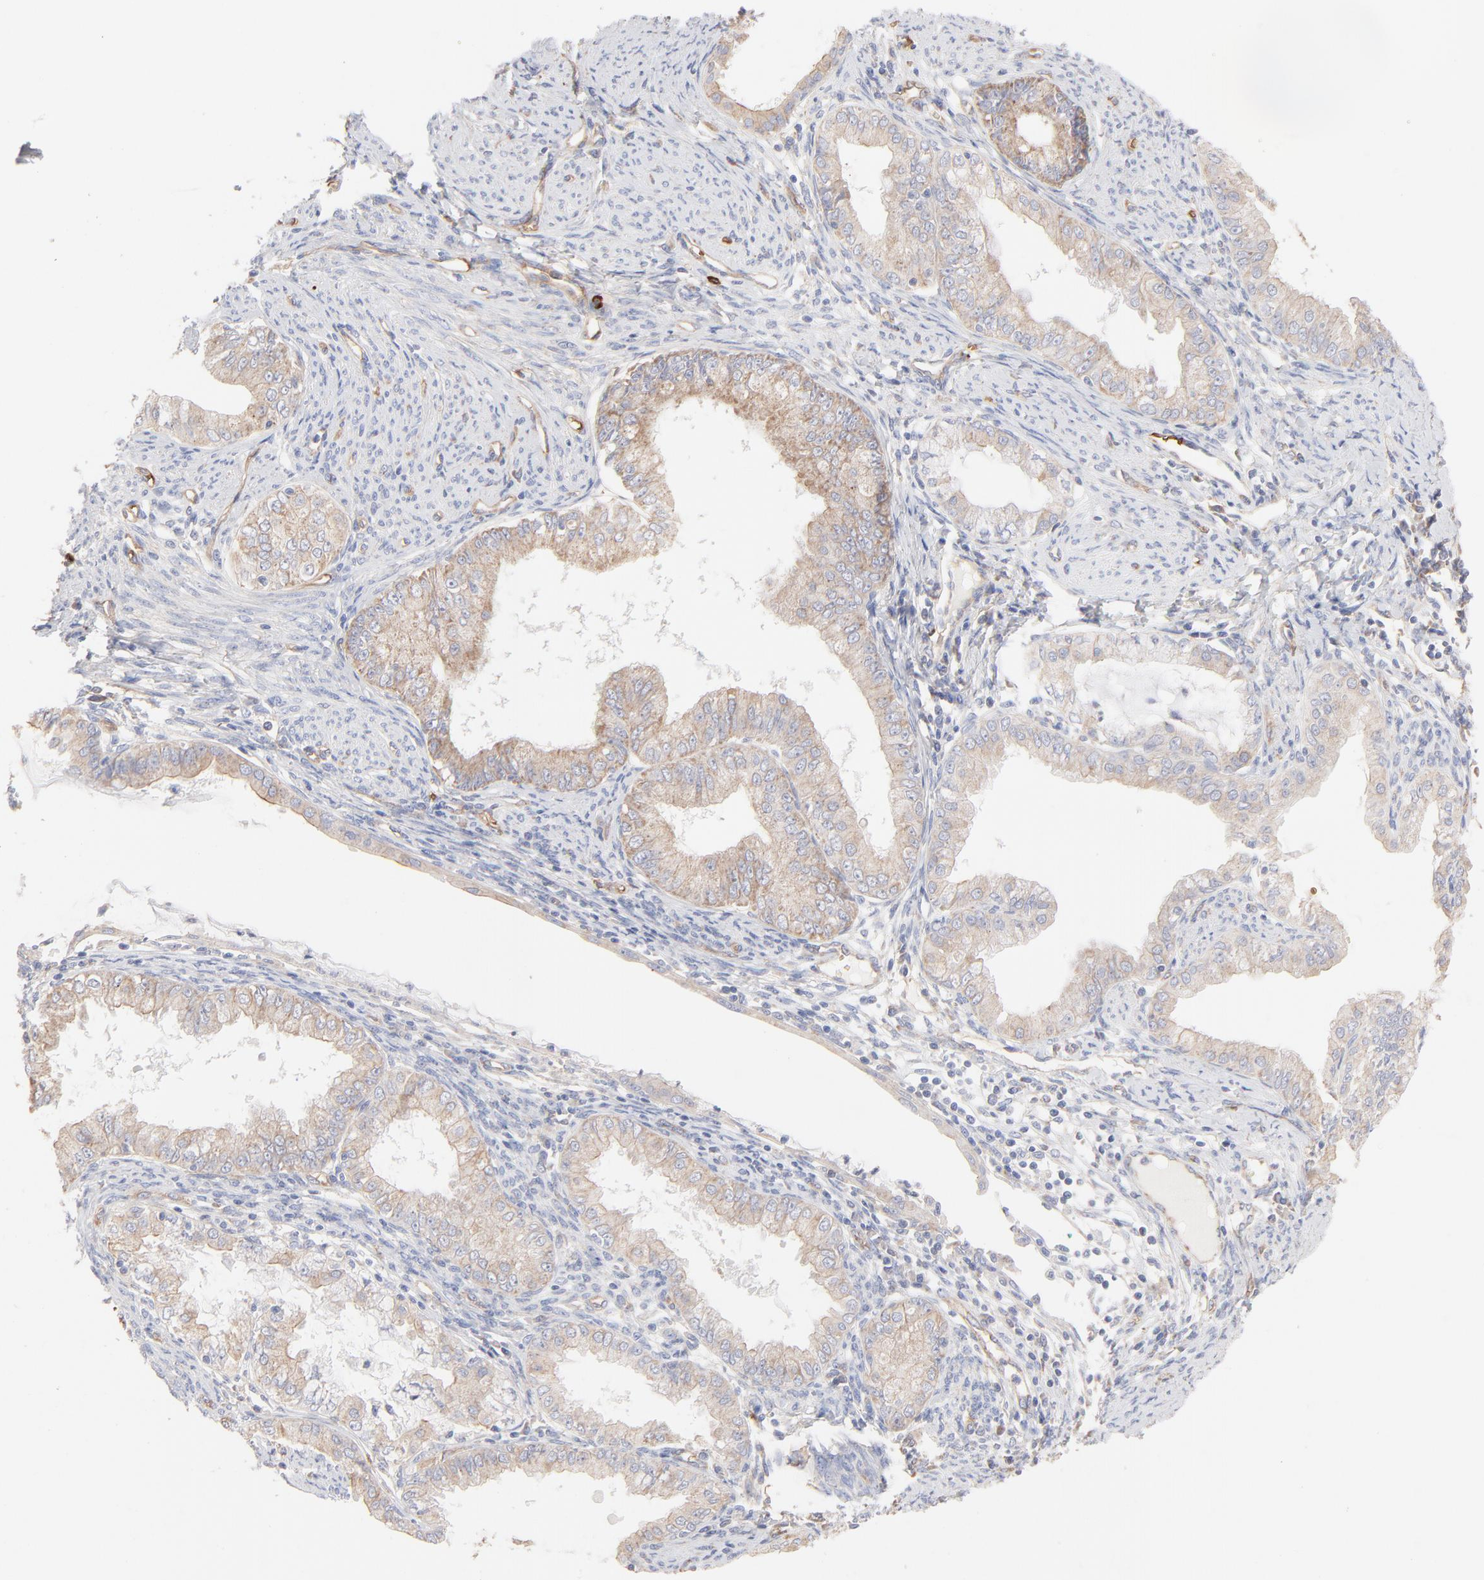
{"staining": {"intensity": "weak", "quantity": ">75%", "location": "cytoplasmic/membranous"}, "tissue": "endometrial cancer", "cell_type": "Tumor cells", "image_type": "cancer", "snomed": [{"axis": "morphology", "description": "Adenocarcinoma, NOS"}, {"axis": "topography", "description": "Endometrium"}], "caption": "Weak cytoplasmic/membranous protein staining is appreciated in approximately >75% of tumor cells in endometrial adenocarcinoma. (DAB (3,3'-diaminobenzidine) = brown stain, brightfield microscopy at high magnification).", "gene": "SPTB", "patient": {"sex": "female", "age": 76}}